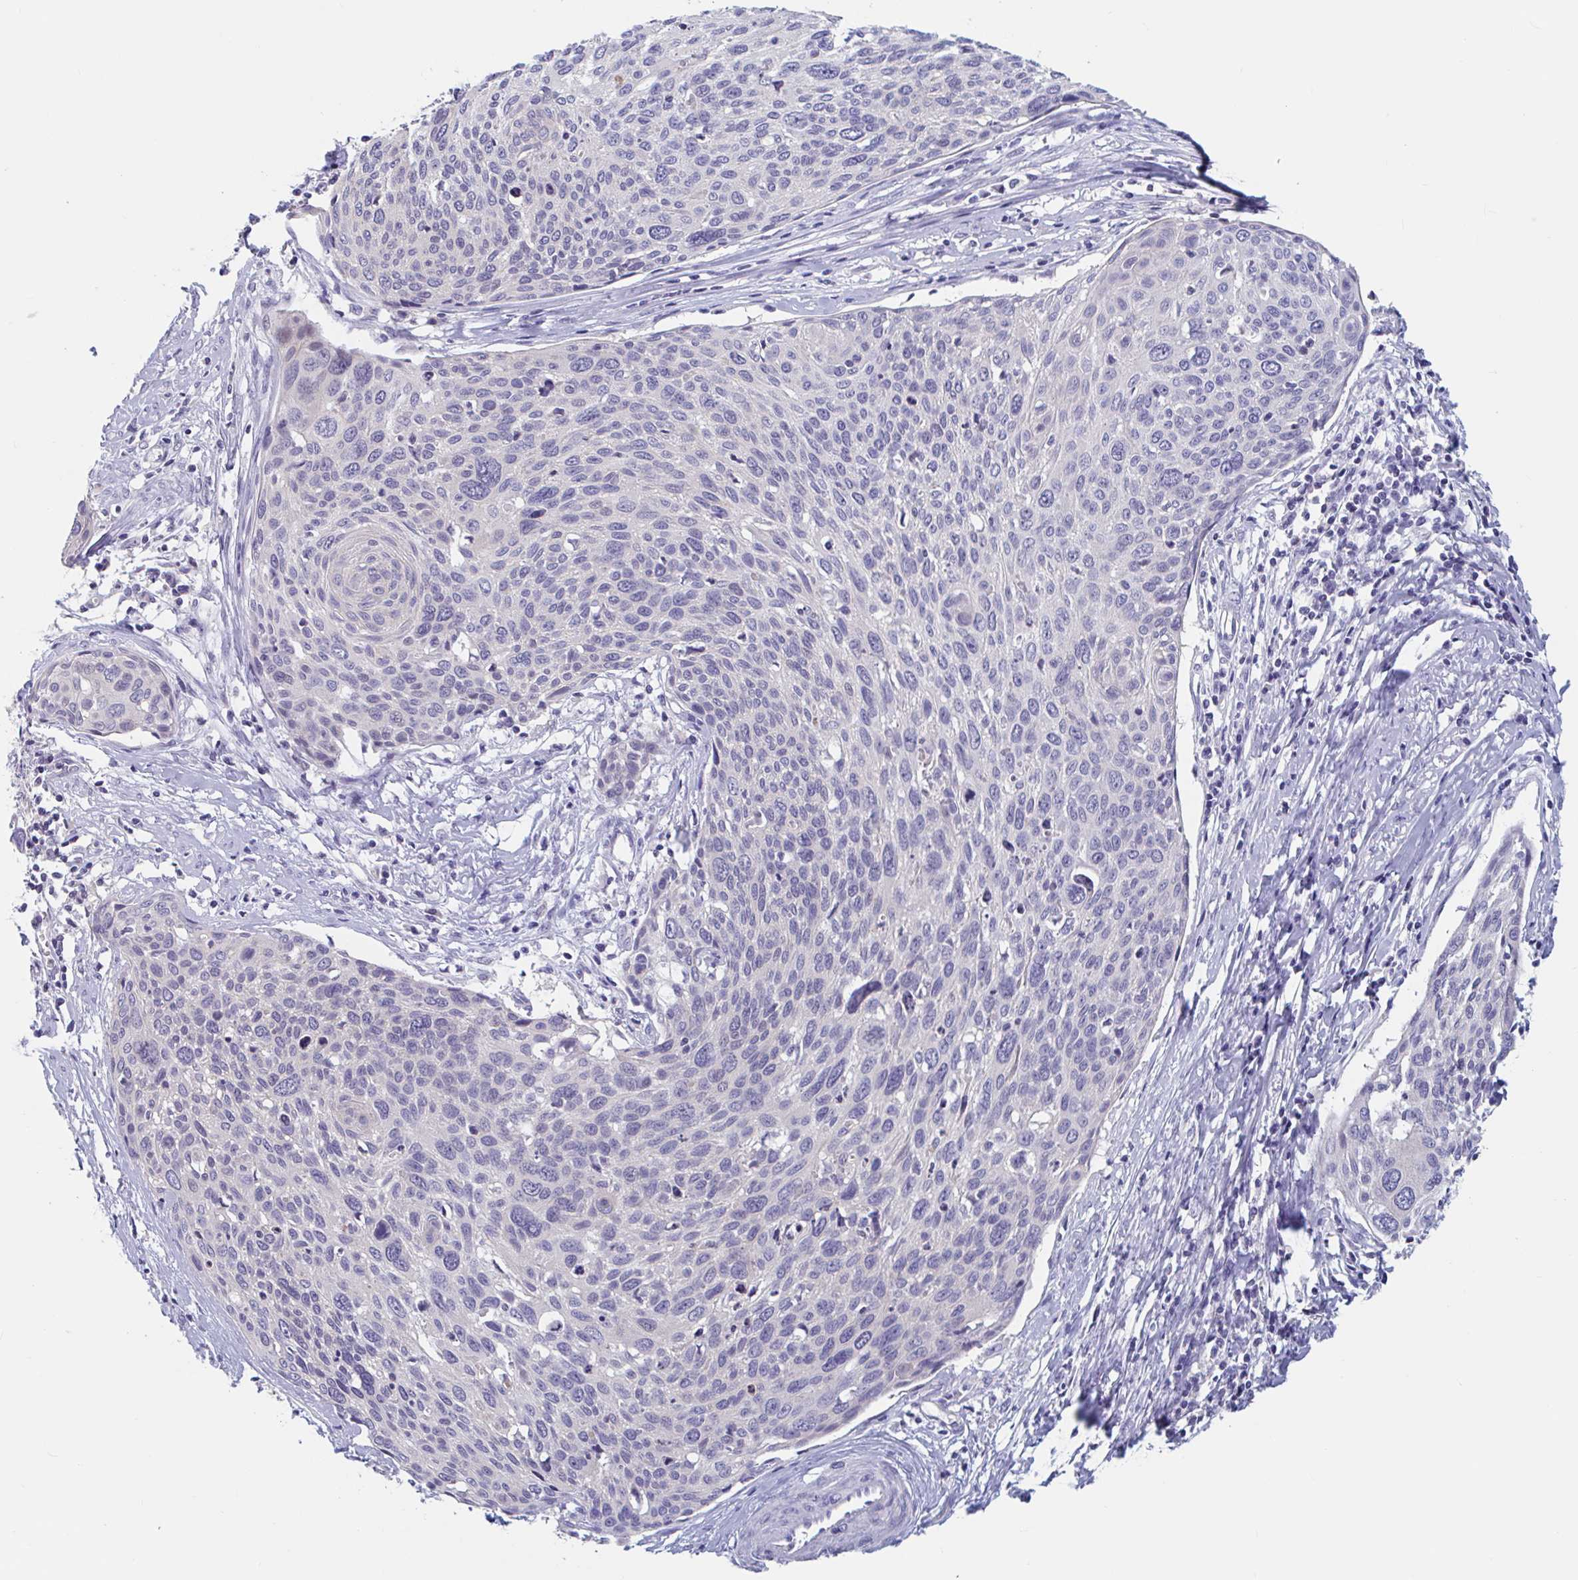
{"staining": {"intensity": "negative", "quantity": "none", "location": "none"}, "tissue": "cervical cancer", "cell_type": "Tumor cells", "image_type": "cancer", "snomed": [{"axis": "morphology", "description": "Squamous cell carcinoma, NOS"}, {"axis": "topography", "description": "Cervix"}], "caption": "An image of cervical cancer stained for a protein displays no brown staining in tumor cells.", "gene": "UNKL", "patient": {"sex": "female", "age": 49}}